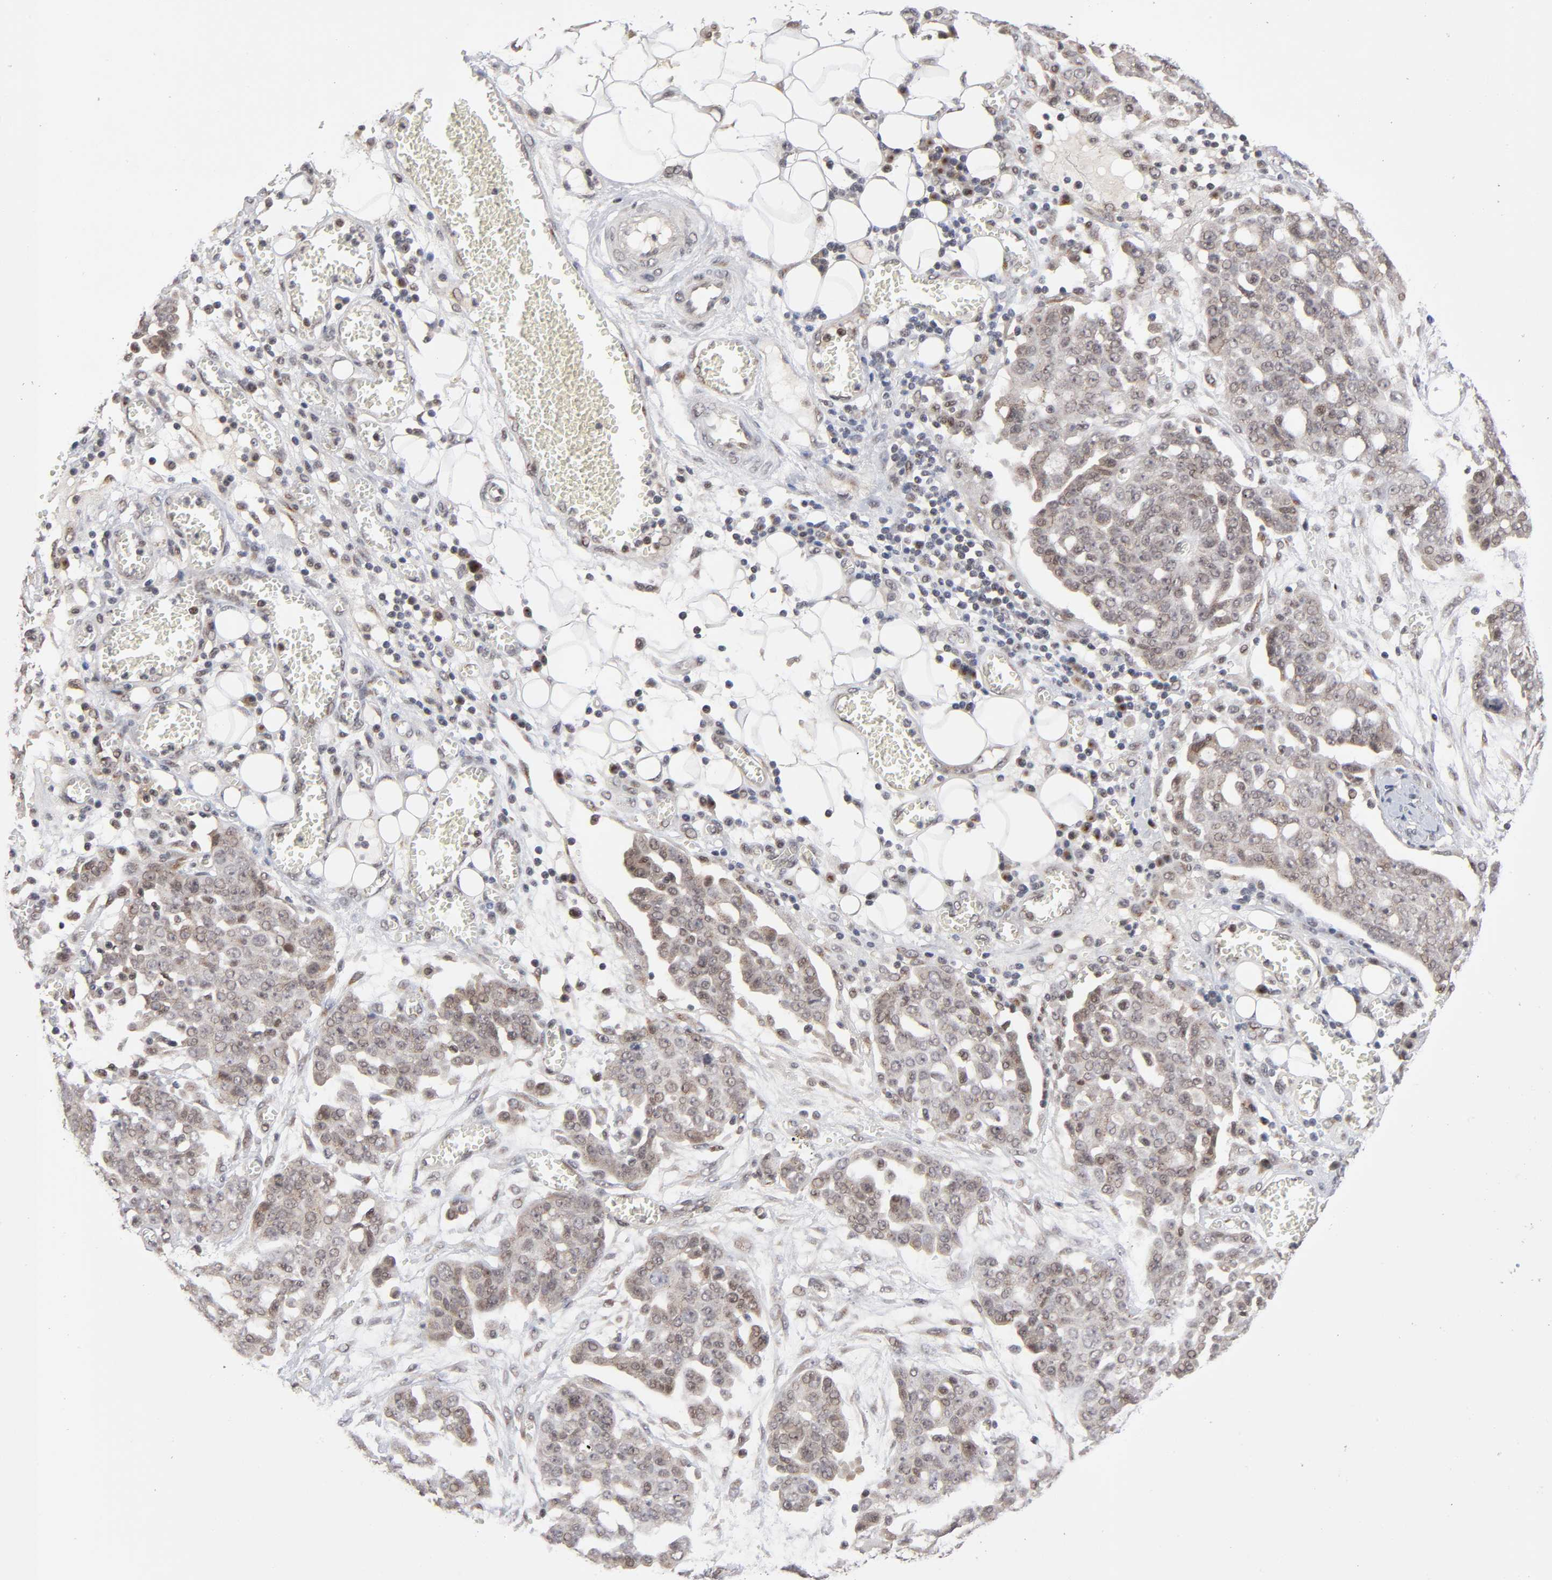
{"staining": {"intensity": "moderate", "quantity": ">75%", "location": "cytoplasmic/membranous,nuclear"}, "tissue": "ovarian cancer", "cell_type": "Tumor cells", "image_type": "cancer", "snomed": [{"axis": "morphology", "description": "Cystadenocarcinoma, serous, NOS"}, {"axis": "topography", "description": "Soft tissue"}, {"axis": "topography", "description": "Ovary"}], "caption": "DAB immunohistochemical staining of ovarian cancer (serous cystadenocarcinoma) displays moderate cytoplasmic/membranous and nuclear protein expression in approximately >75% of tumor cells.", "gene": "EP300", "patient": {"sex": "female", "age": 57}}